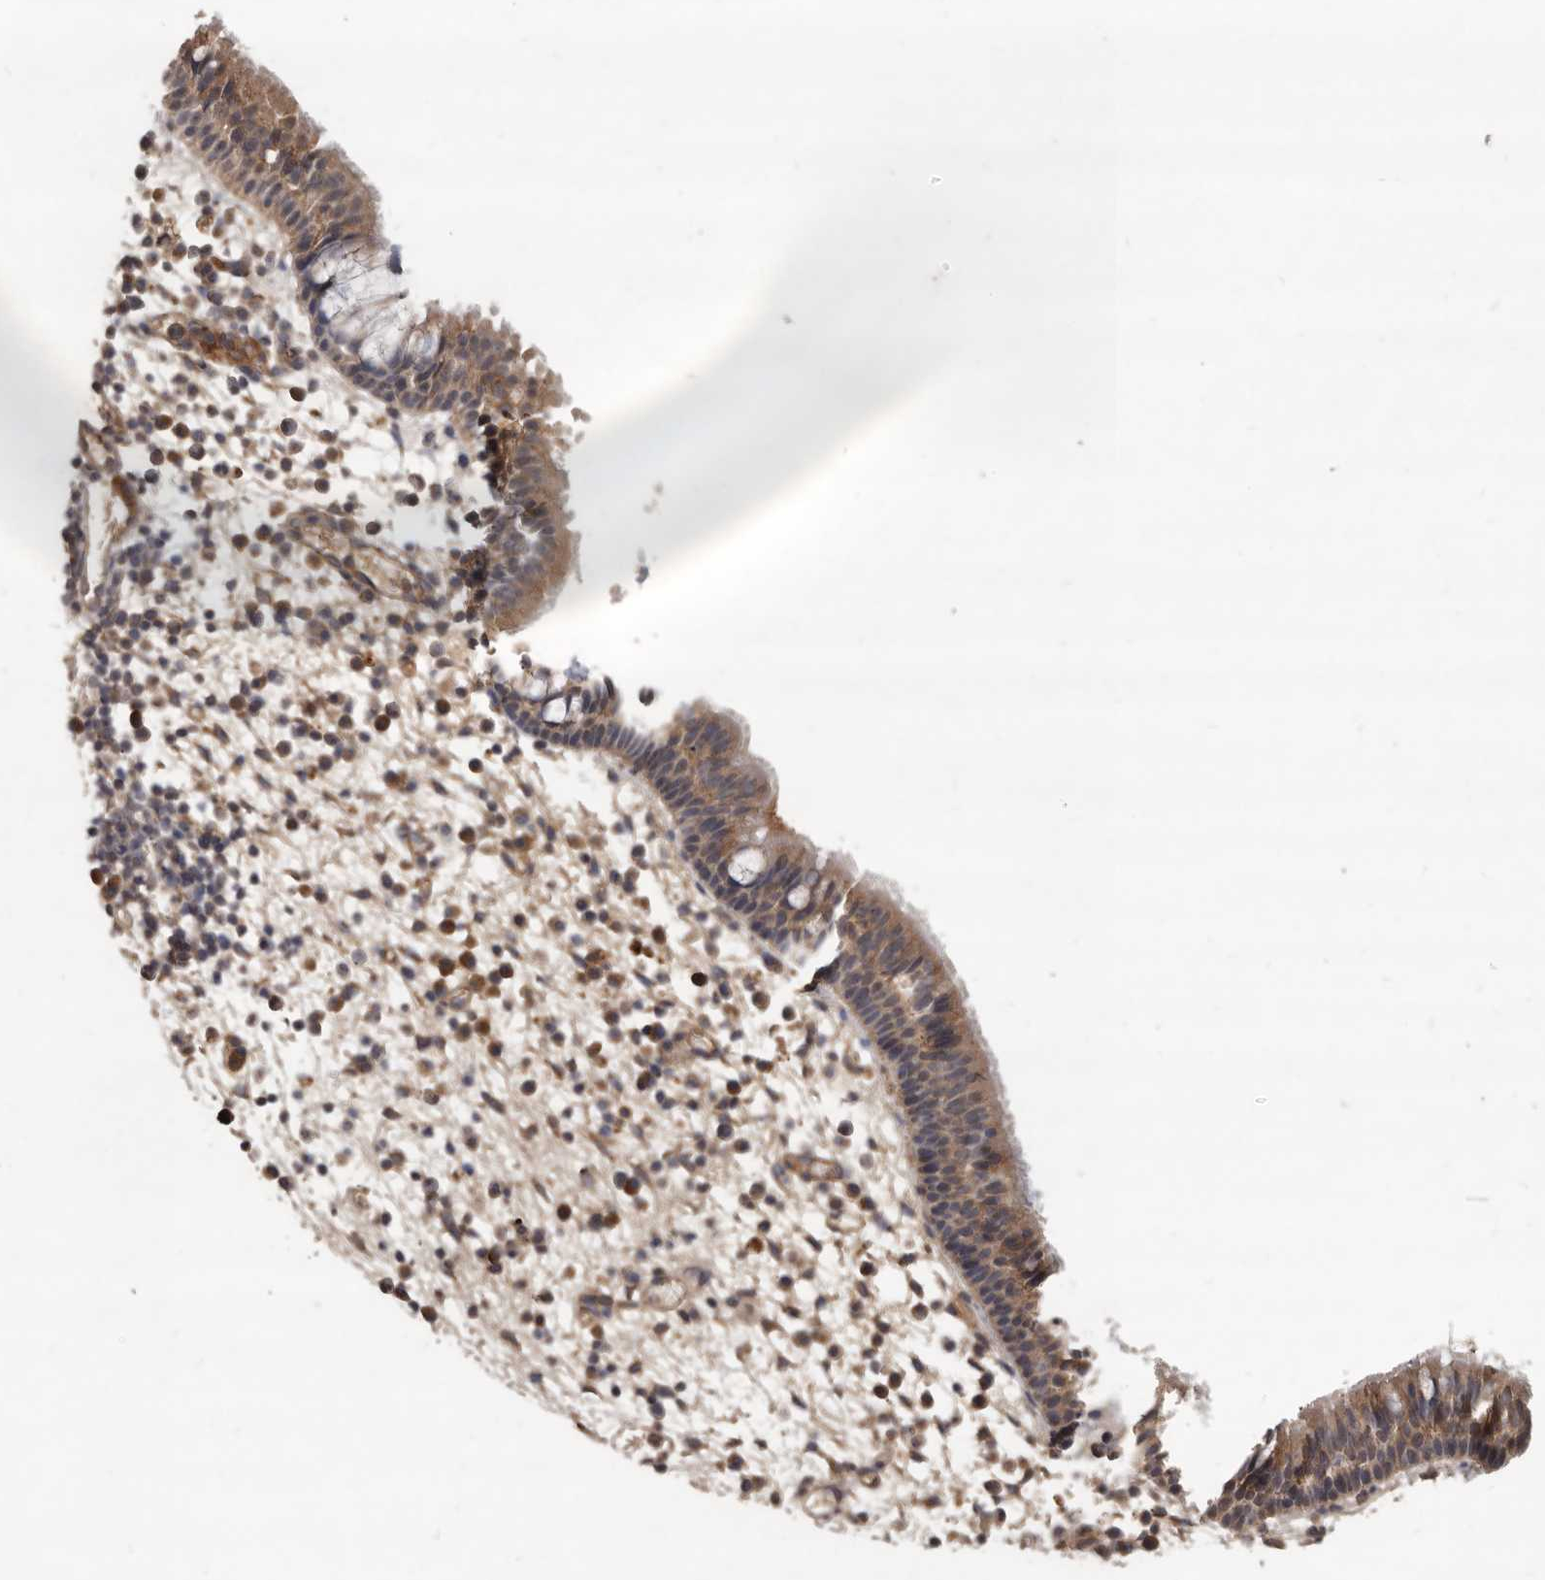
{"staining": {"intensity": "moderate", "quantity": ">75%", "location": "cytoplasmic/membranous"}, "tissue": "nasopharynx", "cell_type": "Respiratory epithelial cells", "image_type": "normal", "snomed": [{"axis": "morphology", "description": "Normal tissue, NOS"}, {"axis": "morphology", "description": "Inflammation, NOS"}, {"axis": "morphology", "description": "Malignant melanoma, Metastatic site"}, {"axis": "topography", "description": "Nasopharynx"}], "caption": "Moderate cytoplasmic/membranous protein expression is present in approximately >75% of respiratory epithelial cells in nasopharynx. (Stains: DAB (3,3'-diaminobenzidine) in brown, nuclei in blue, Microscopy: brightfield microscopy at high magnification).", "gene": "DNAJC28", "patient": {"sex": "male", "age": 70}}